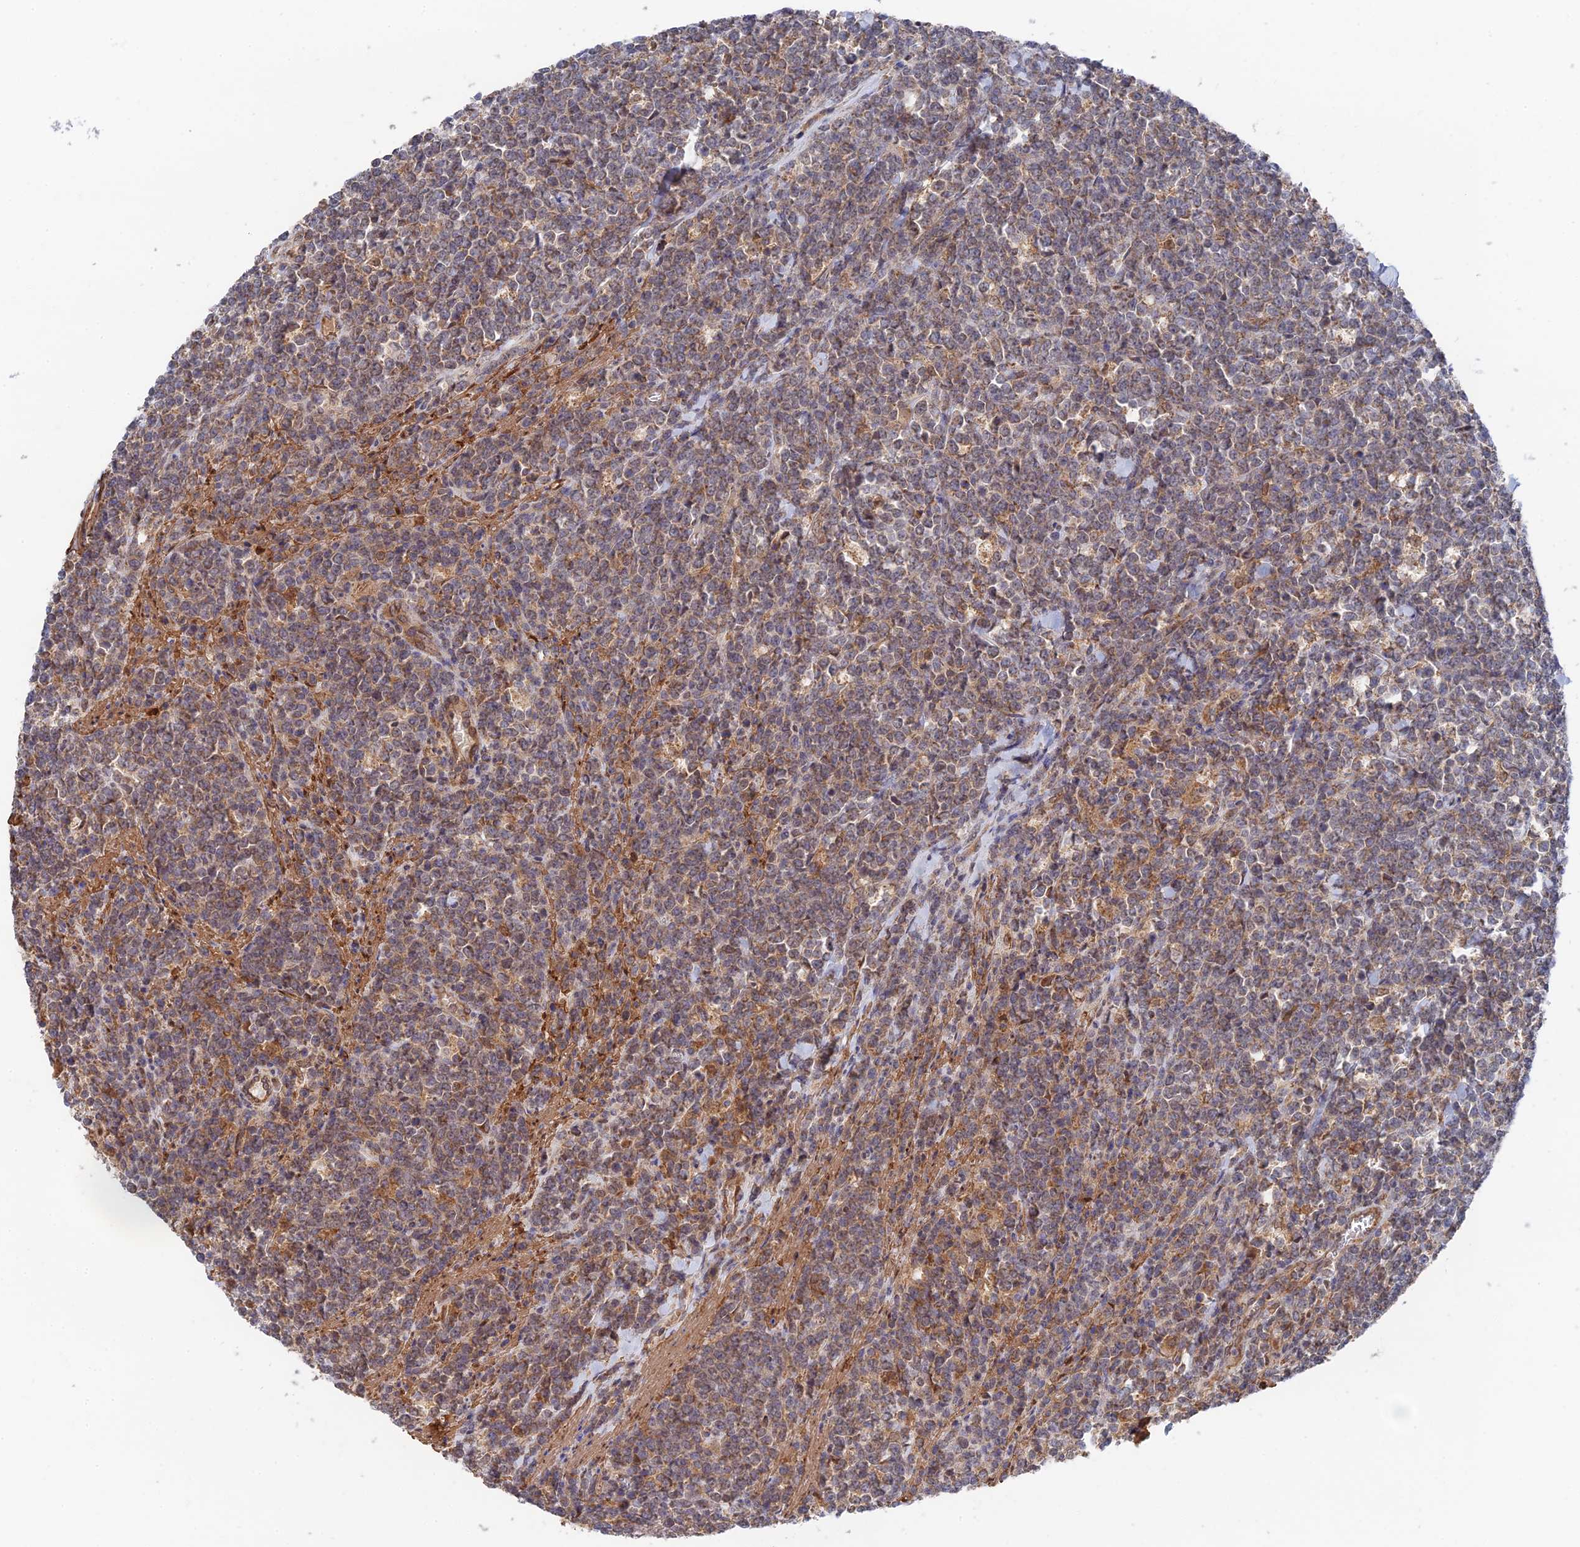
{"staining": {"intensity": "weak", "quantity": "<25%", "location": "cytoplasmic/membranous"}, "tissue": "lymphoma", "cell_type": "Tumor cells", "image_type": "cancer", "snomed": [{"axis": "morphology", "description": "Malignant lymphoma, non-Hodgkin's type, High grade"}, {"axis": "topography", "description": "Small intestine"}], "caption": "Tumor cells are negative for brown protein staining in malignant lymphoma, non-Hodgkin's type (high-grade). (Brightfield microscopy of DAB (3,3'-diaminobenzidine) immunohistochemistry at high magnification).", "gene": "ZNF320", "patient": {"sex": "male", "age": 8}}